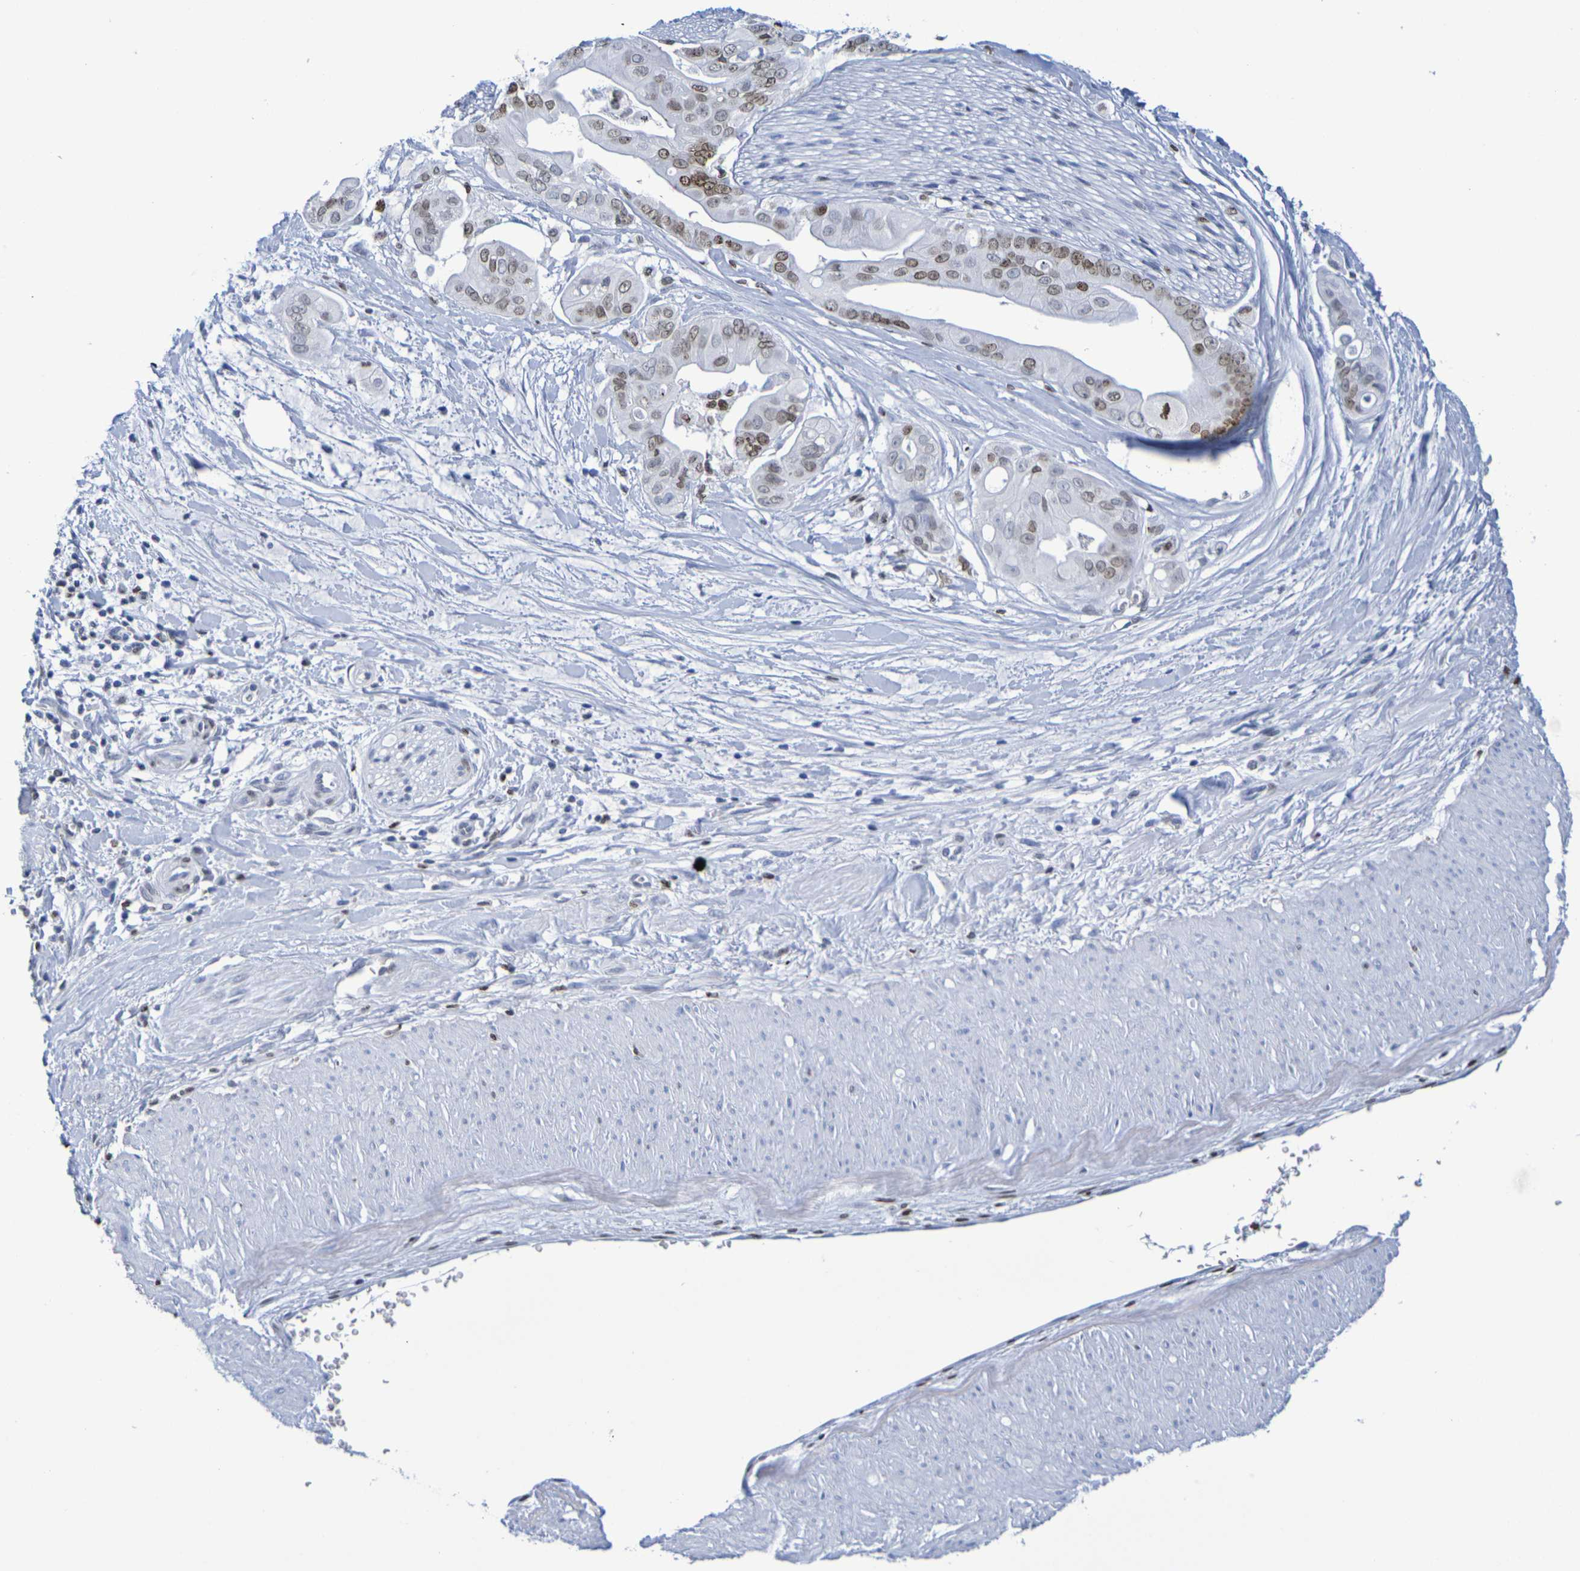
{"staining": {"intensity": "weak", "quantity": "25%-75%", "location": "nuclear"}, "tissue": "pancreatic cancer", "cell_type": "Tumor cells", "image_type": "cancer", "snomed": [{"axis": "morphology", "description": "Adenocarcinoma, NOS"}, {"axis": "topography", "description": "Pancreas"}], "caption": "A histopathology image of pancreatic adenocarcinoma stained for a protein displays weak nuclear brown staining in tumor cells.", "gene": "H1-5", "patient": {"sex": "female", "age": 75}}